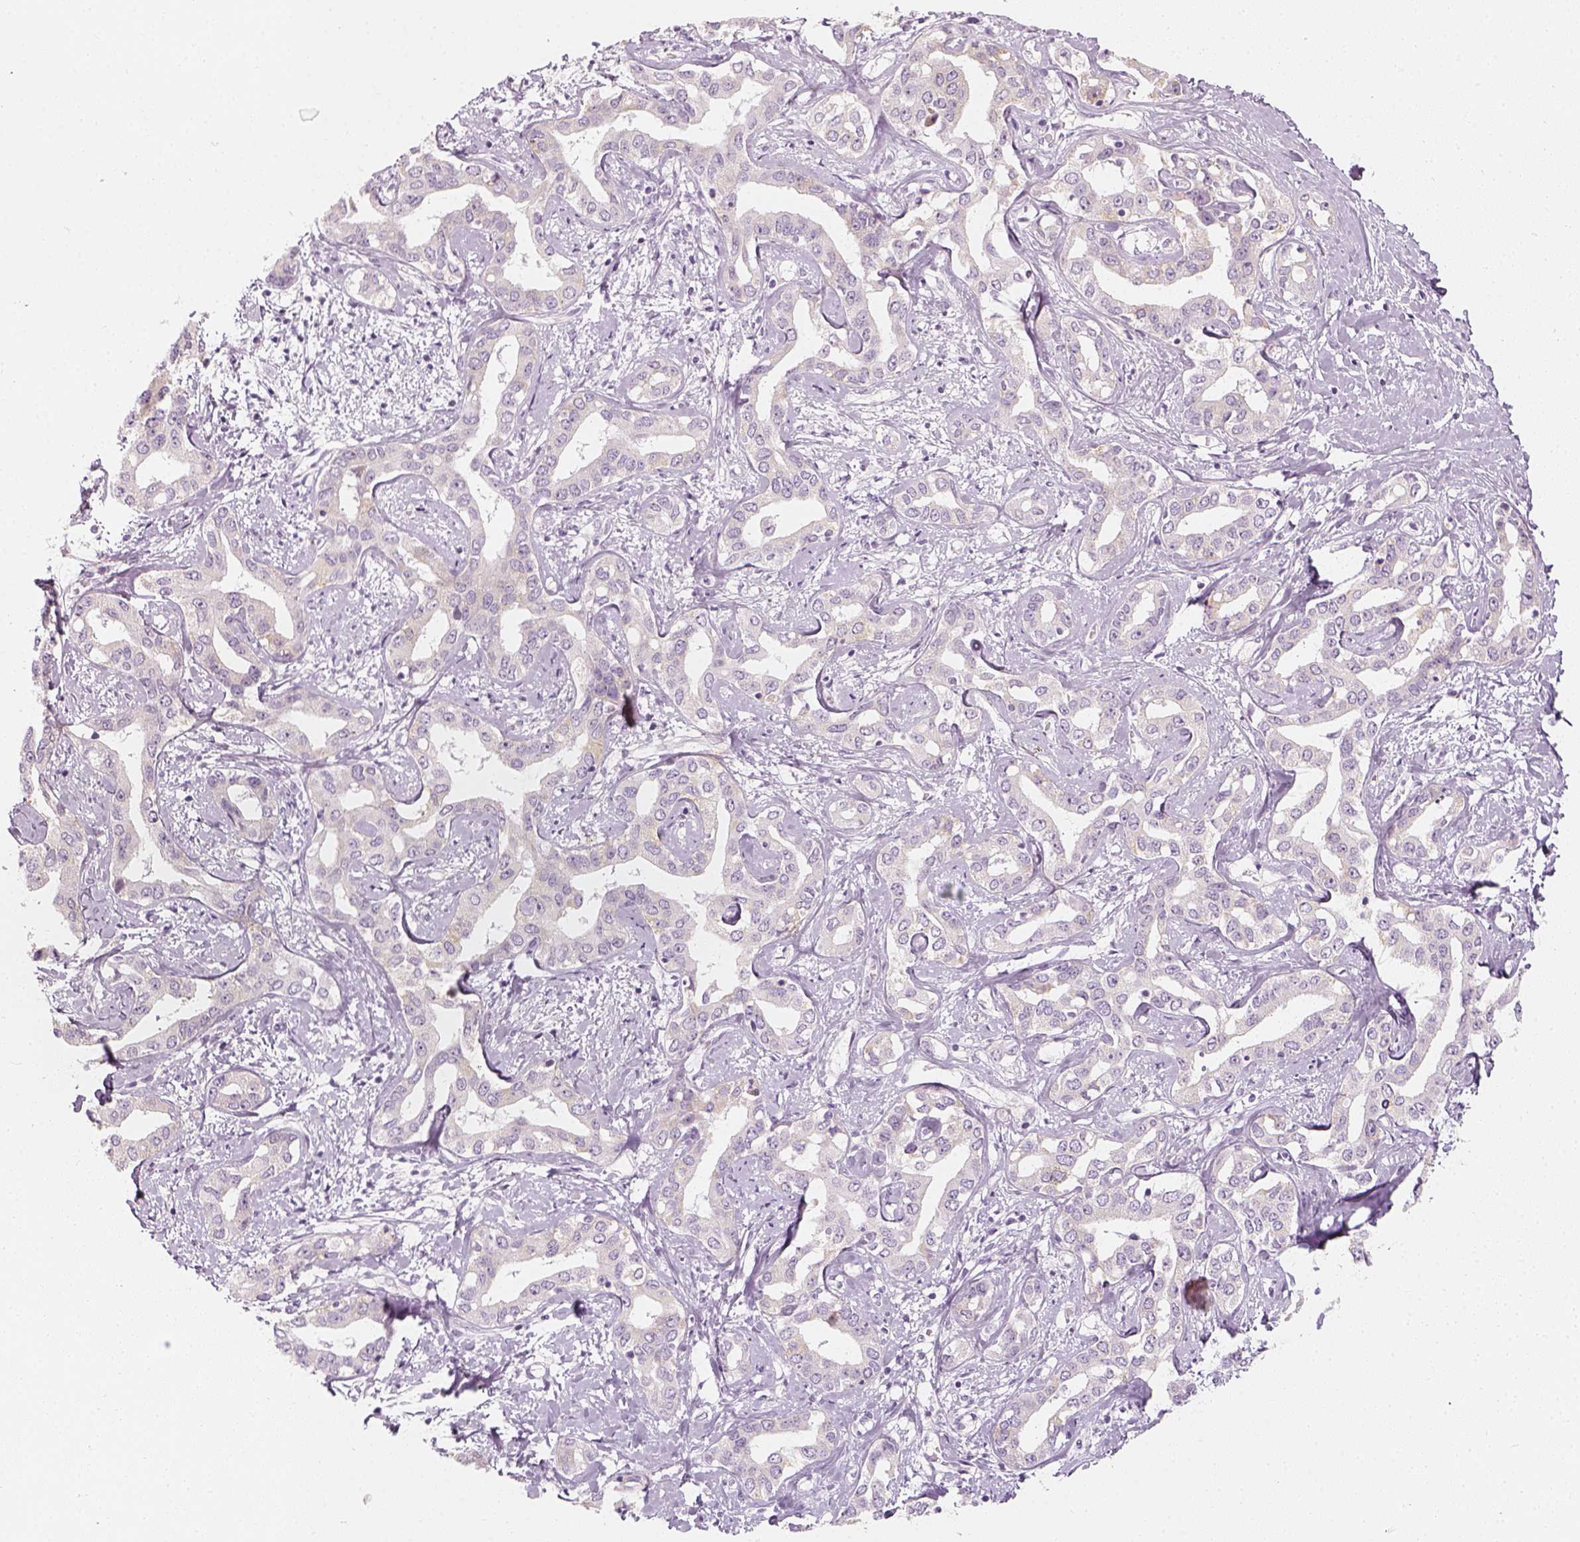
{"staining": {"intensity": "negative", "quantity": "none", "location": "none"}, "tissue": "liver cancer", "cell_type": "Tumor cells", "image_type": "cancer", "snomed": [{"axis": "morphology", "description": "Cholangiocarcinoma"}, {"axis": "topography", "description": "Liver"}], "caption": "There is no significant staining in tumor cells of liver cancer (cholangiocarcinoma).", "gene": "PRAME", "patient": {"sex": "male", "age": 59}}